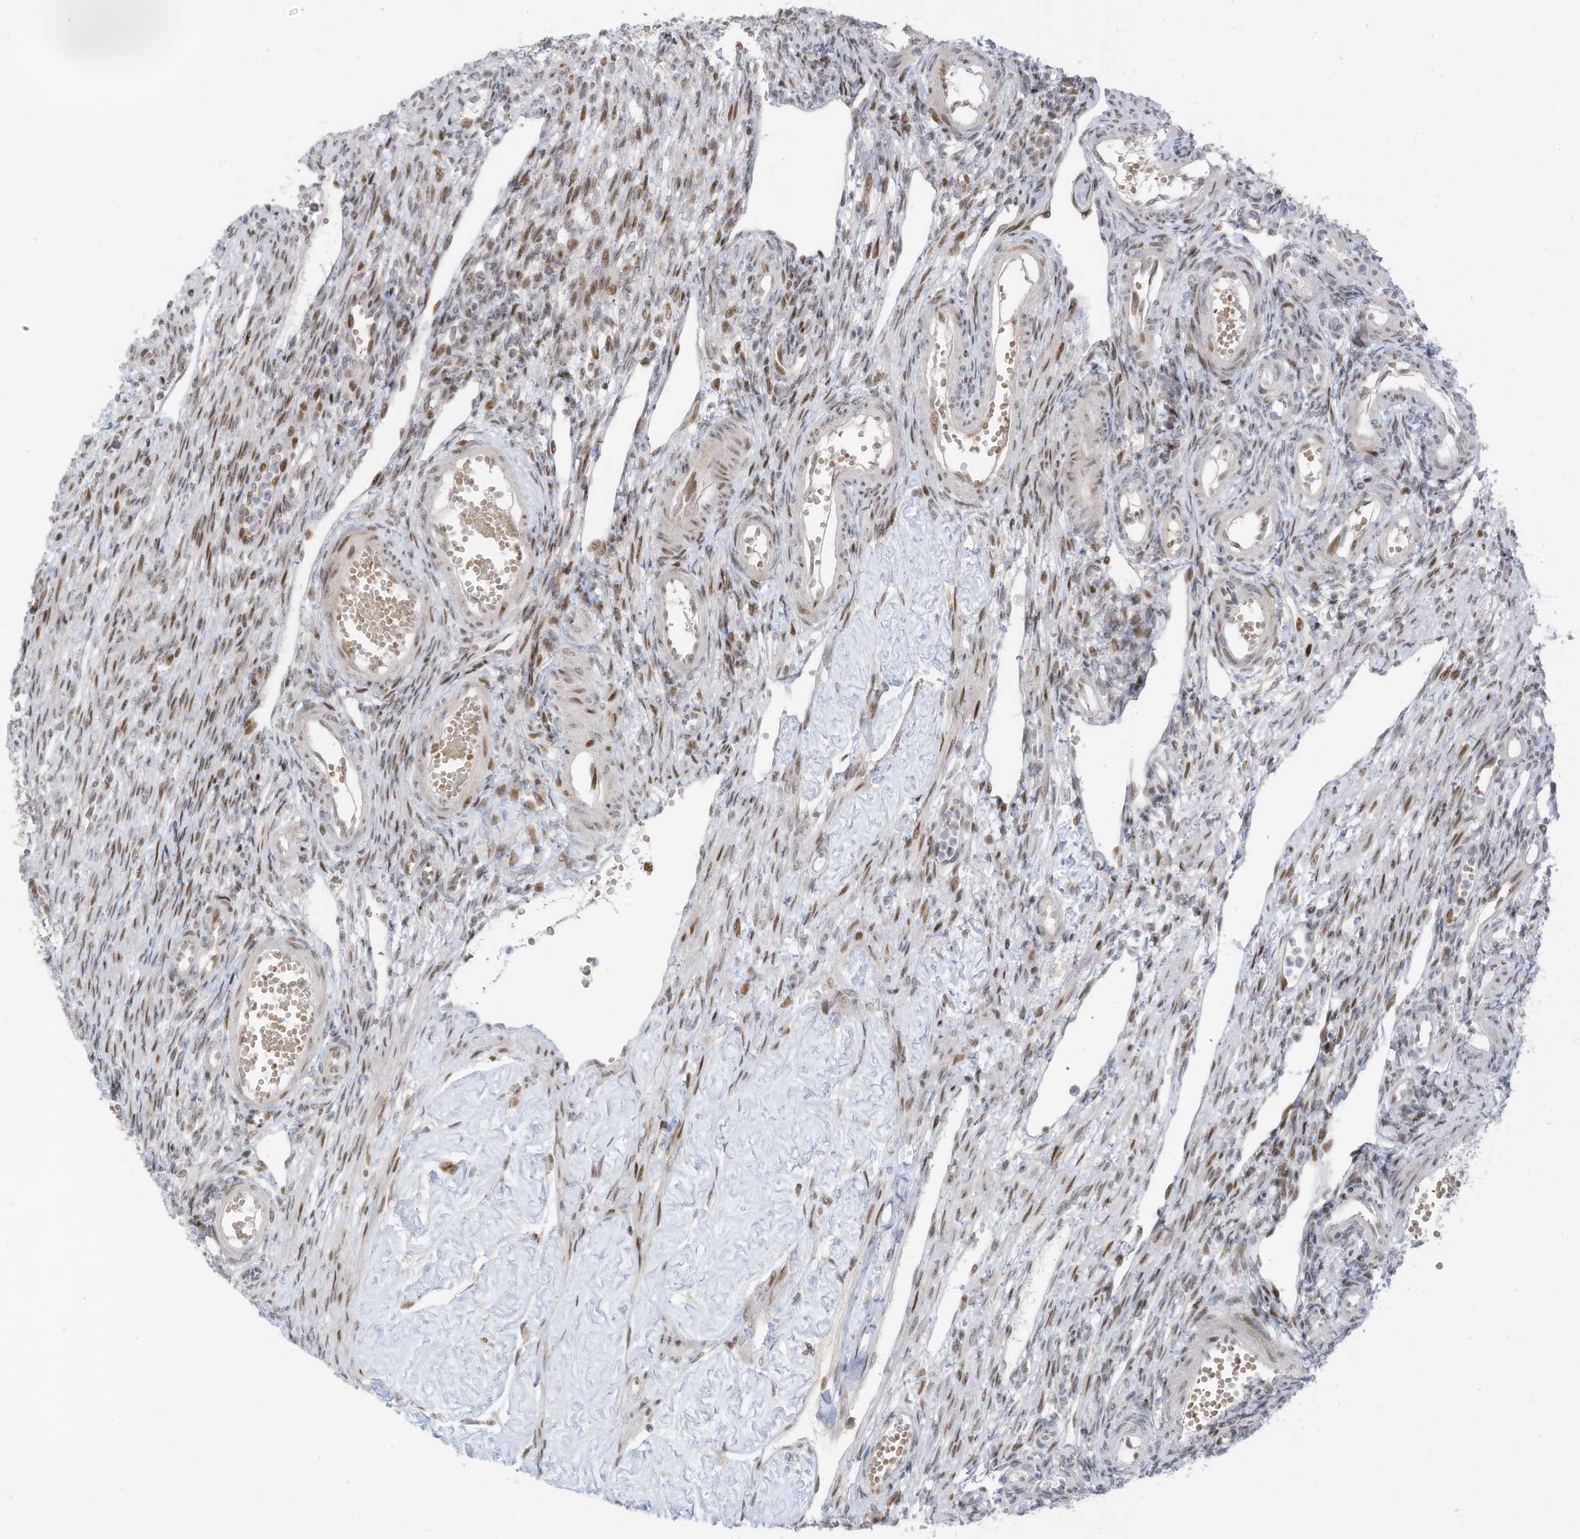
{"staining": {"intensity": "moderate", "quantity": ">75%", "location": "nuclear"}, "tissue": "ovary", "cell_type": "Follicle cells", "image_type": "normal", "snomed": [{"axis": "morphology", "description": "Normal tissue, NOS"}, {"axis": "morphology", "description": "Cyst, NOS"}, {"axis": "topography", "description": "Ovary"}], "caption": "Protein expression by IHC shows moderate nuclear staining in approximately >75% of follicle cells in normal ovary. (brown staining indicates protein expression, while blue staining denotes nuclei).", "gene": "ZCWPW2", "patient": {"sex": "female", "age": 33}}